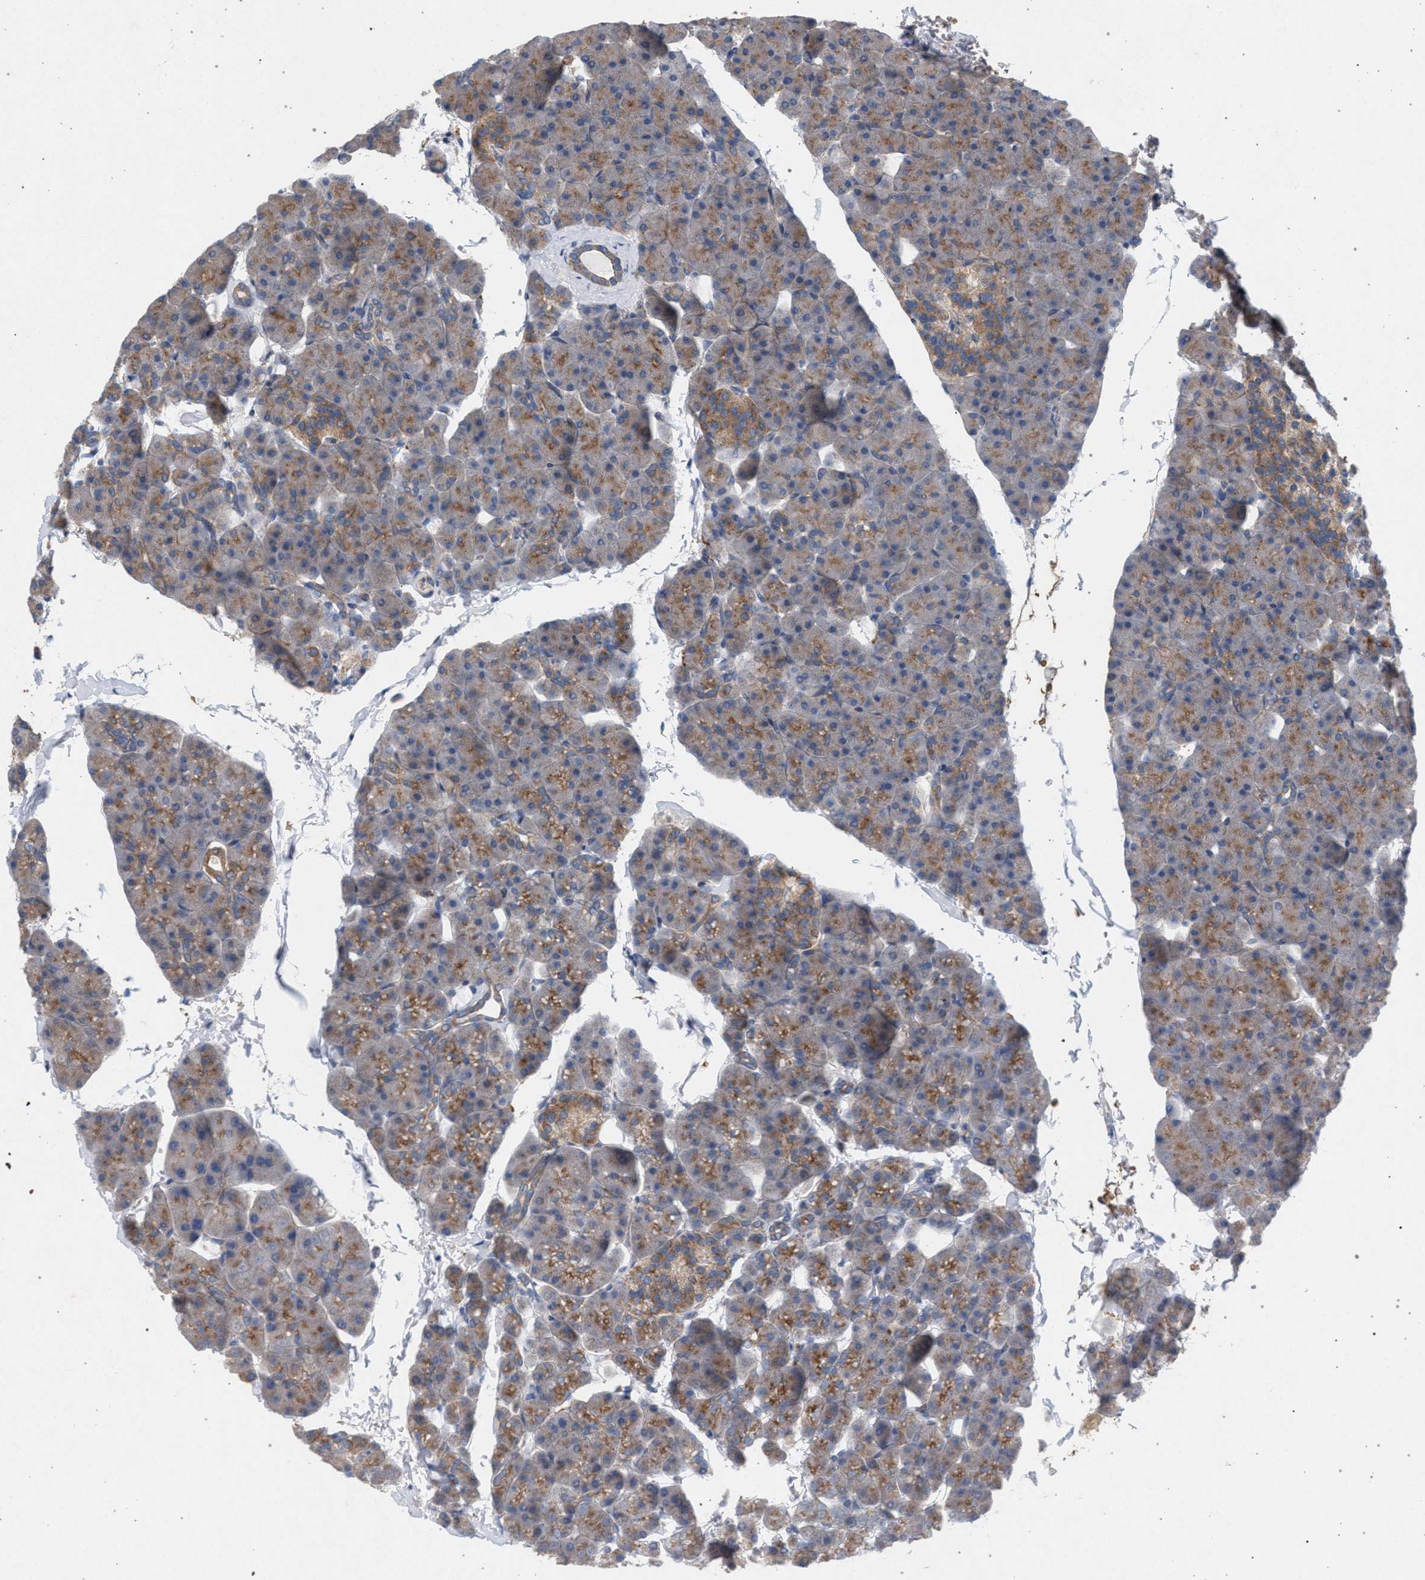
{"staining": {"intensity": "moderate", "quantity": ">75%", "location": "cytoplasmic/membranous"}, "tissue": "pancreas", "cell_type": "Exocrine glandular cells", "image_type": "normal", "snomed": [{"axis": "morphology", "description": "Normal tissue, NOS"}, {"axis": "topography", "description": "Pancreas"}], "caption": "Immunohistochemical staining of unremarkable pancreas shows moderate cytoplasmic/membranous protein staining in approximately >75% of exocrine glandular cells.", "gene": "MAMDC2", "patient": {"sex": "male", "age": 35}}